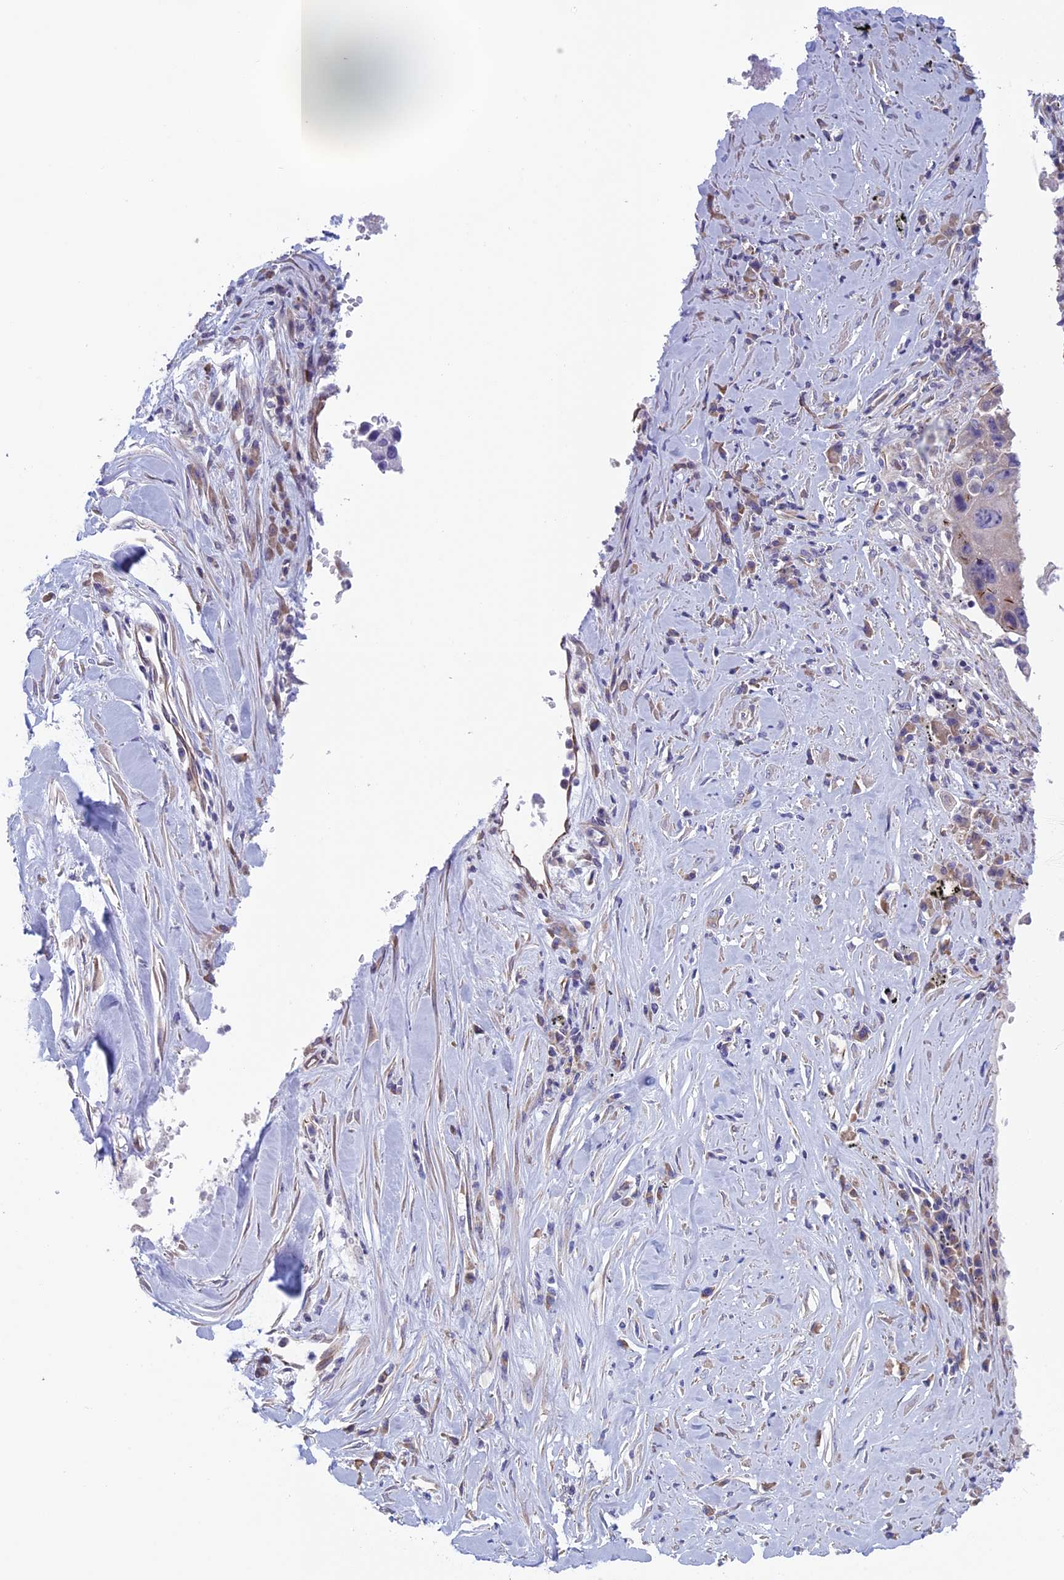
{"staining": {"intensity": "negative", "quantity": "none", "location": "none"}, "tissue": "lung cancer", "cell_type": "Tumor cells", "image_type": "cancer", "snomed": [{"axis": "morphology", "description": "Squamous cell carcinoma, NOS"}, {"axis": "topography", "description": "Lung"}], "caption": "High magnification brightfield microscopy of lung squamous cell carcinoma stained with DAB (brown) and counterstained with hematoxylin (blue): tumor cells show no significant expression. The staining was performed using DAB (3,3'-diaminobenzidine) to visualize the protein expression in brown, while the nuclei were stained in blue with hematoxylin (Magnification: 20x).", "gene": "BCL2L10", "patient": {"sex": "male", "age": 61}}